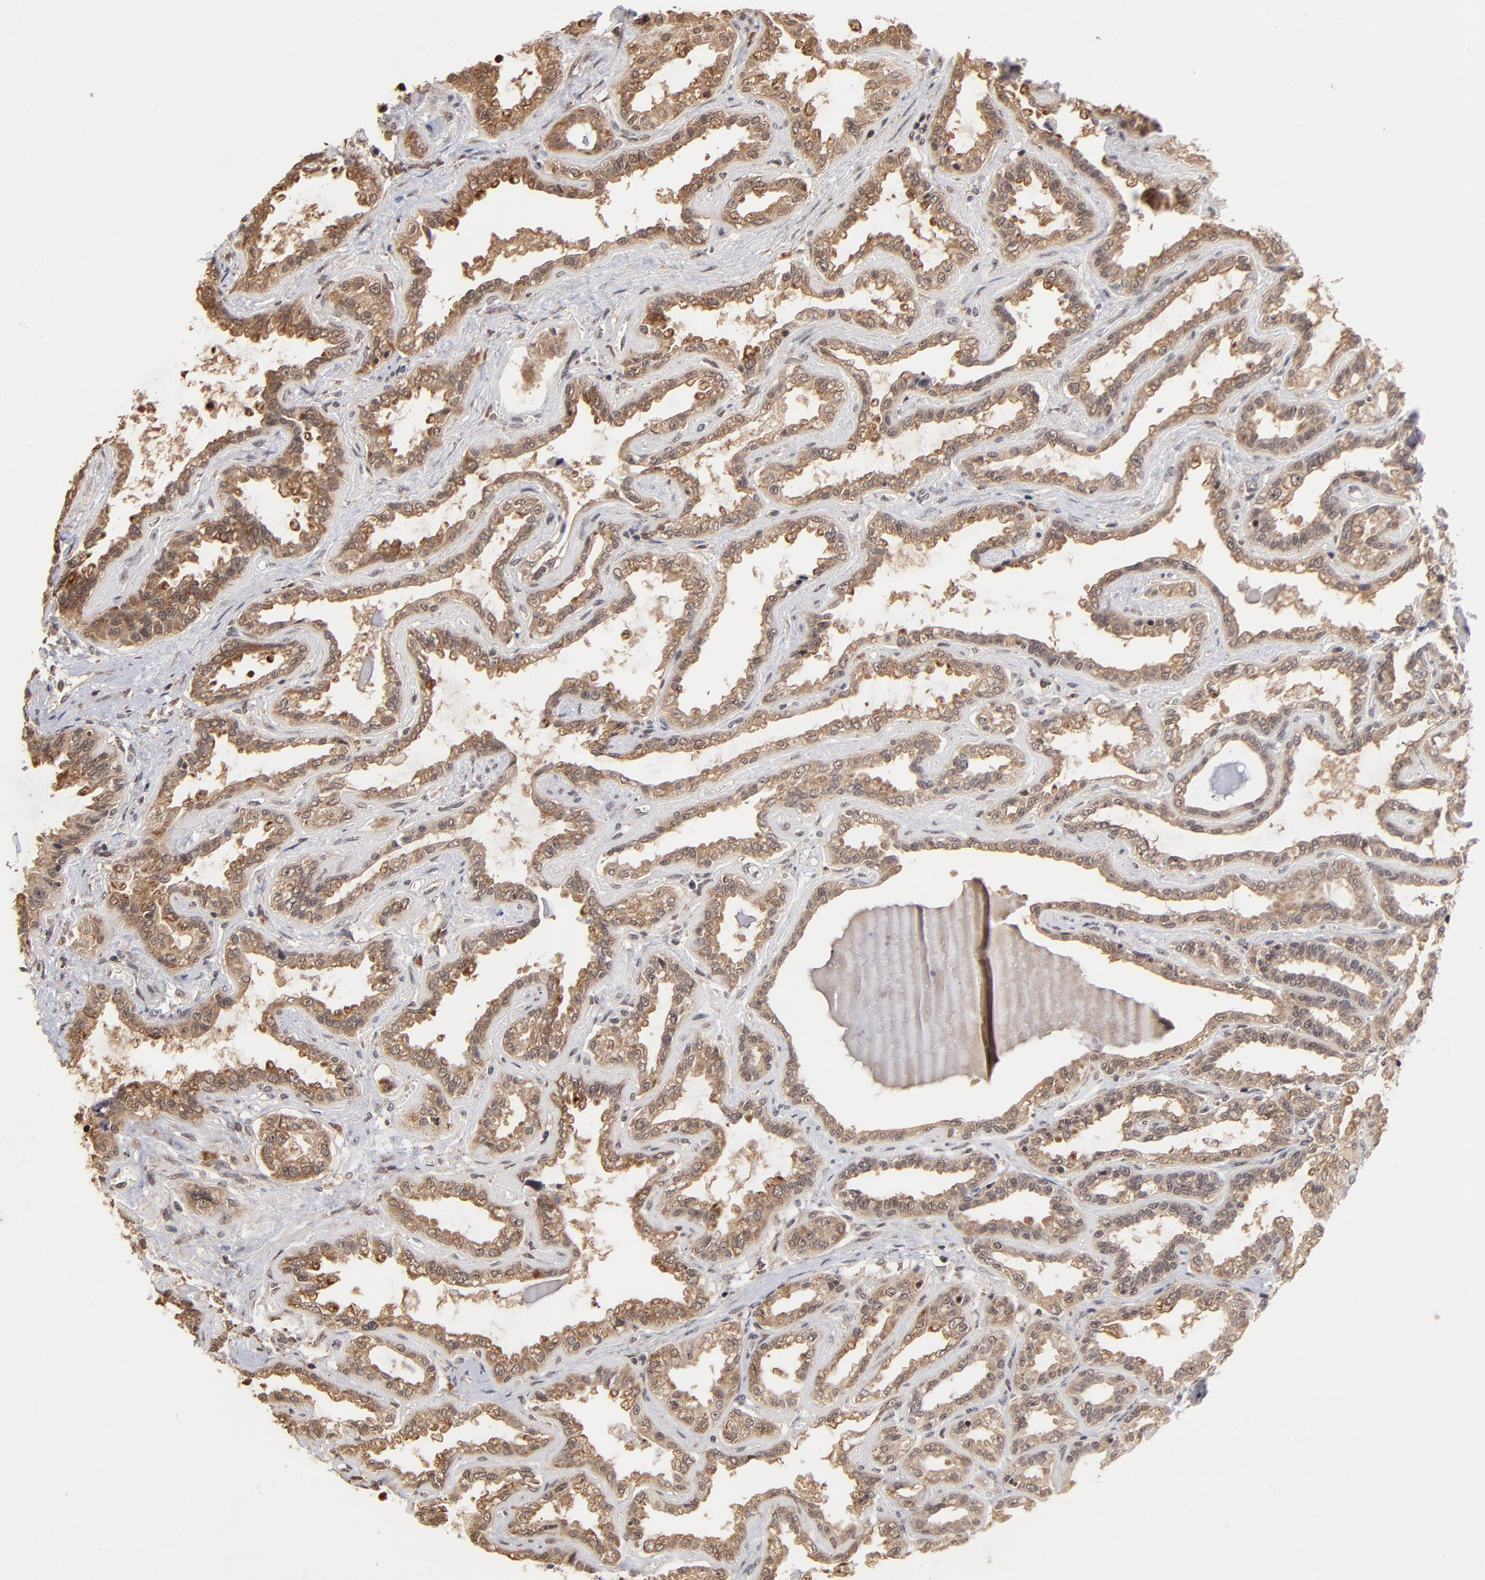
{"staining": {"intensity": "weak", "quantity": ">75%", "location": "cytoplasmic/membranous"}, "tissue": "seminal vesicle", "cell_type": "Glandular cells", "image_type": "normal", "snomed": [{"axis": "morphology", "description": "Normal tissue, NOS"}, {"axis": "morphology", "description": "Inflammation, NOS"}, {"axis": "topography", "description": "Urinary bladder"}, {"axis": "topography", "description": "Prostate"}, {"axis": "topography", "description": "Seminal veicle"}], "caption": "IHC histopathology image of benign seminal vesicle: seminal vesicle stained using immunohistochemistry shows low levels of weak protein expression localized specifically in the cytoplasmic/membranous of glandular cells, appearing as a cytoplasmic/membranous brown color.", "gene": "BRPF1", "patient": {"sex": "male", "age": 82}}